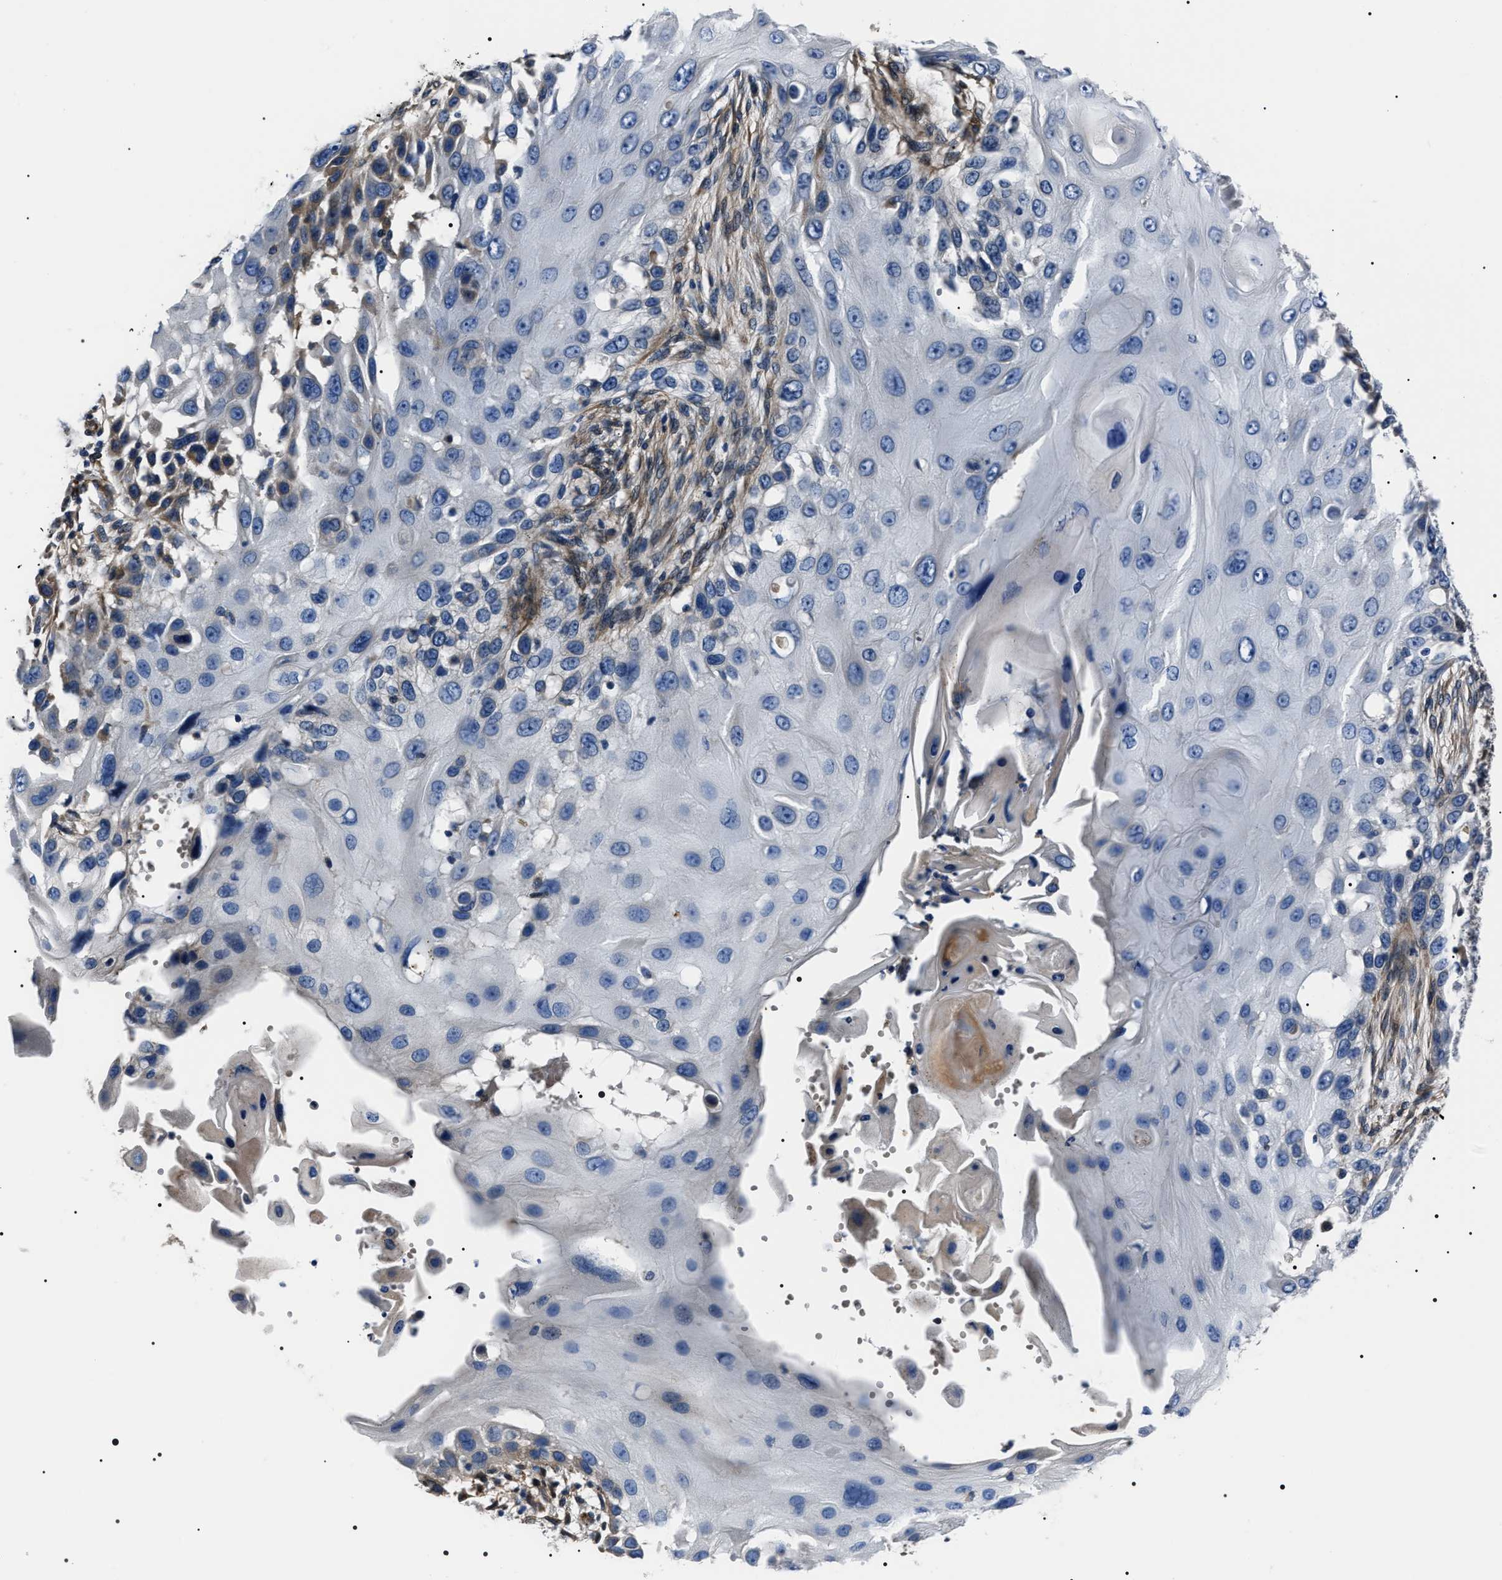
{"staining": {"intensity": "negative", "quantity": "none", "location": "none"}, "tissue": "skin cancer", "cell_type": "Tumor cells", "image_type": "cancer", "snomed": [{"axis": "morphology", "description": "Squamous cell carcinoma, NOS"}, {"axis": "topography", "description": "Skin"}], "caption": "Skin cancer stained for a protein using immunohistochemistry (IHC) exhibits no positivity tumor cells.", "gene": "BAG2", "patient": {"sex": "female", "age": 44}}